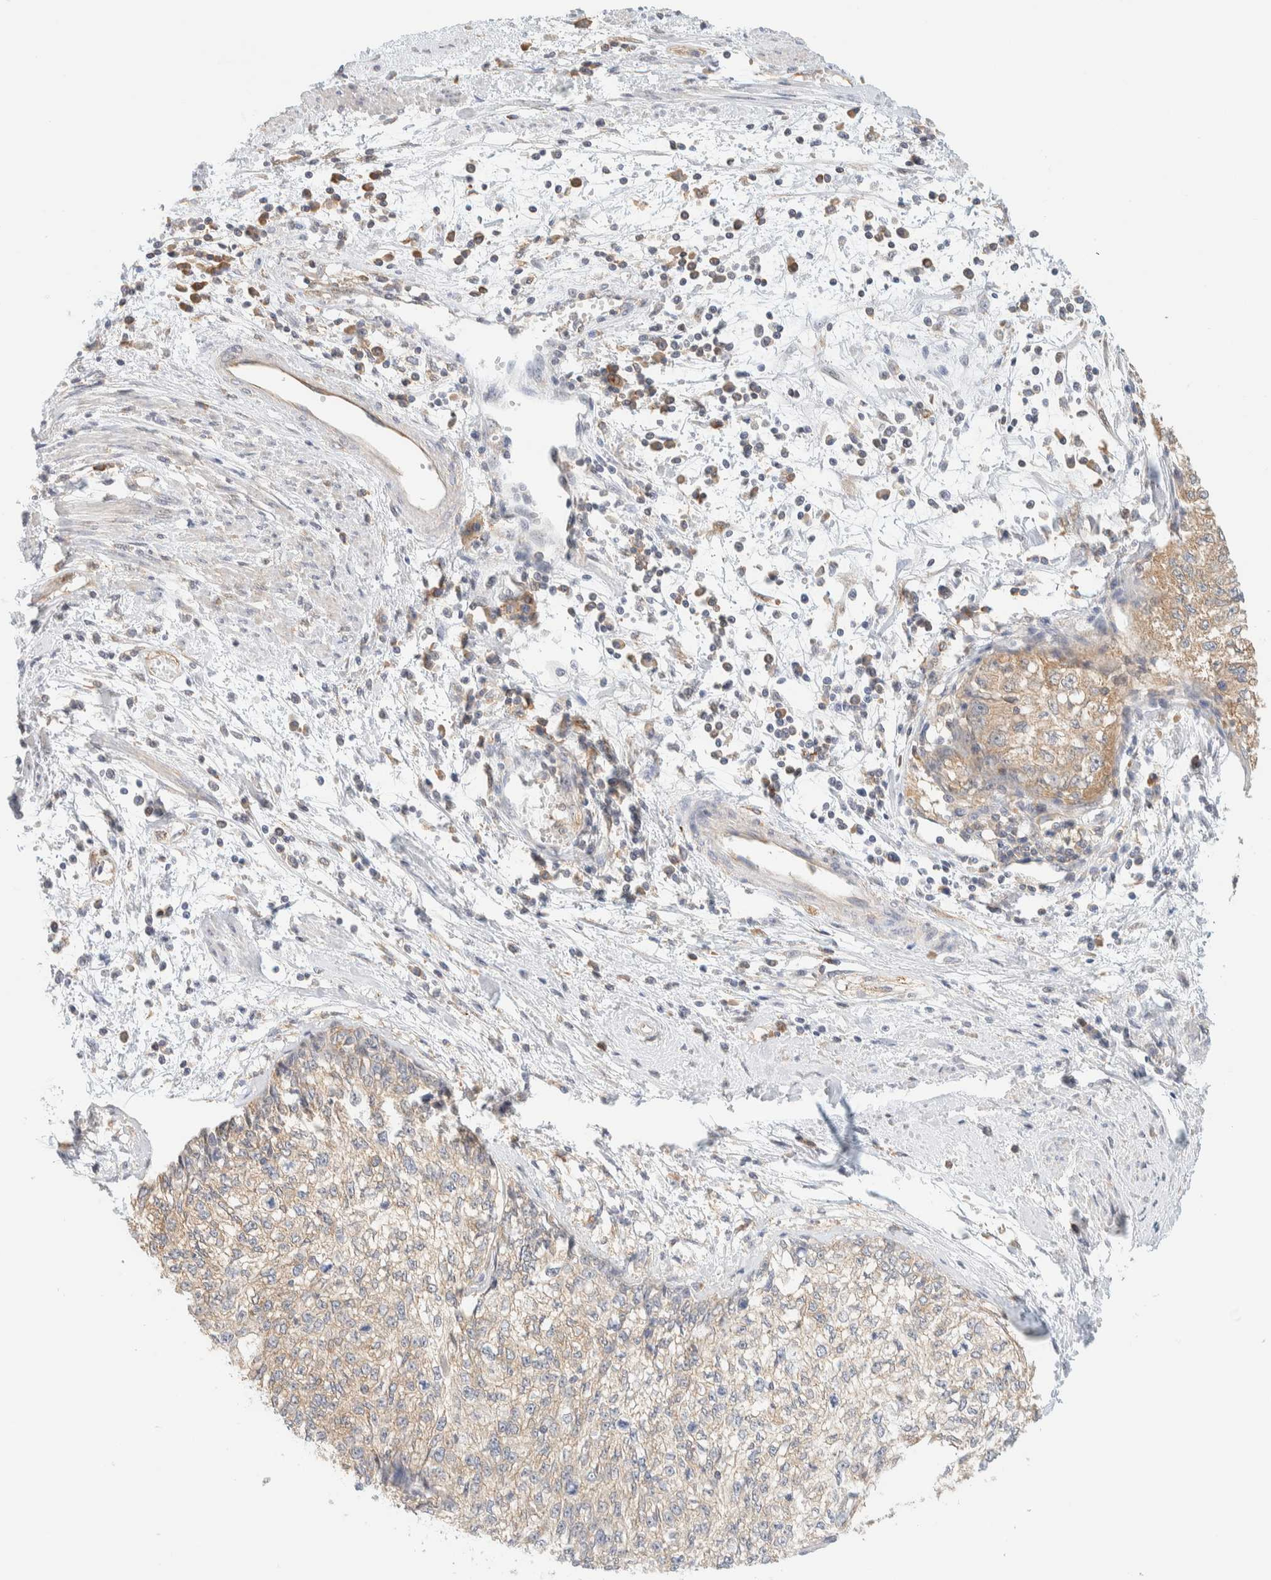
{"staining": {"intensity": "weak", "quantity": ">75%", "location": "cytoplasmic/membranous"}, "tissue": "cervical cancer", "cell_type": "Tumor cells", "image_type": "cancer", "snomed": [{"axis": "morphology", "description": "Squamous cell carcinoma, NOS"}, {"axis": "topography", "description": "Cervix"}], "caption": "The micrograph shows staining of squamous cell carcinoma (cervical), revealing weak cytoplasmic/membranous protein positivity (brown color) within tumor cells. (DAB (3,3'-diaminobenzidine) = brown stain, brightfield microscopy at high magnification).", "gene": "TBC1D8B", "patient": {"sex": "female", "age": 57}}